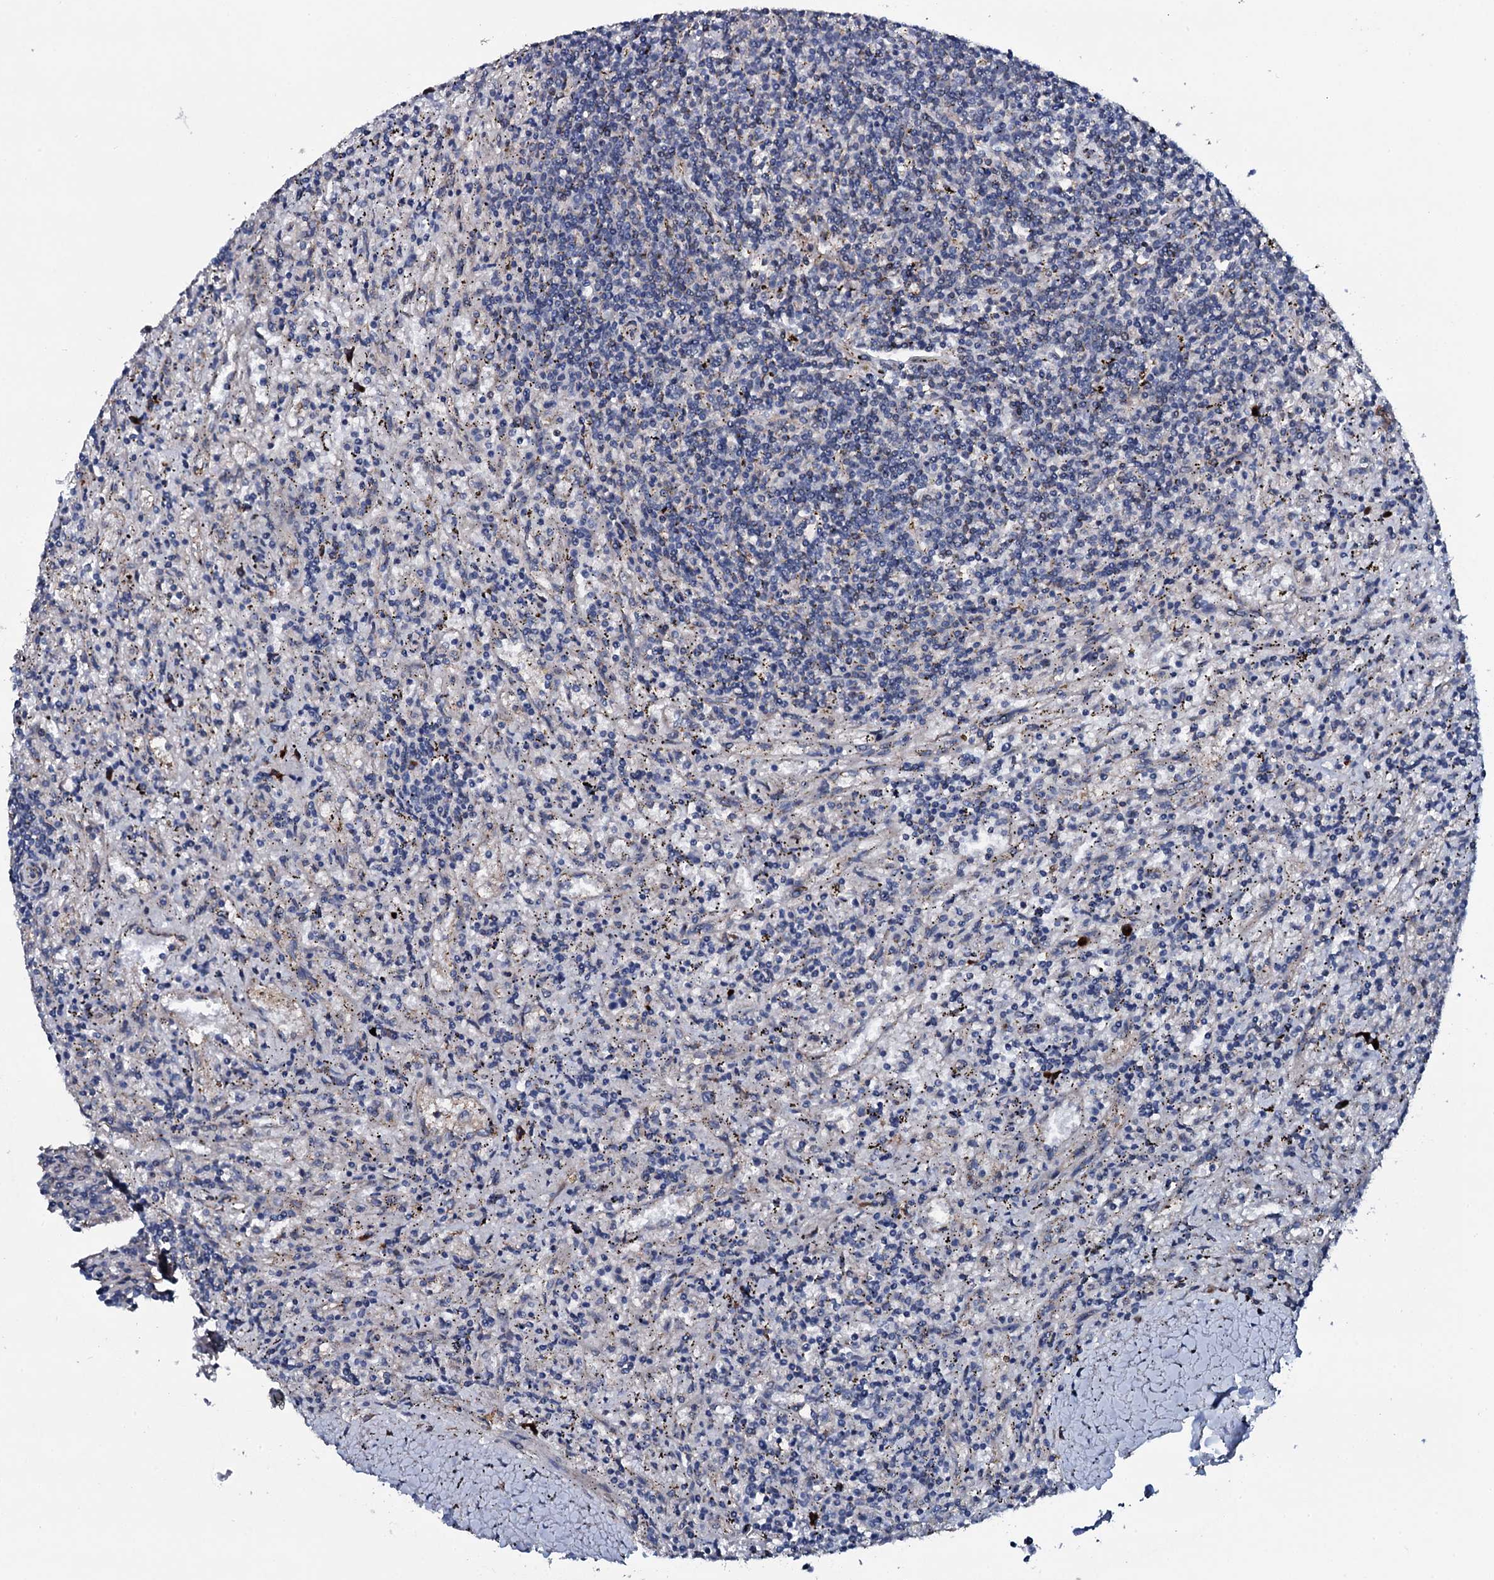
{"staining": {"intensity": "negative", "quantity": "none", "location": "none"}, "tissue": "lymphoma", "cell_type": "Tumor cells", "image_type": "cancer", "snomed": [{"axis": "morphology", "description": "Malignant lymphoma, non-Hodgkin's type, Low grade"}, {"axis": "topography", "description": "Spleen"}], "caption": "DAB immunohistochemical staining of human lymphoma demonstrates no significant staining in tumor cells.", "gene": "IL12B", "patient": {"sex": "male", "age": 76}}